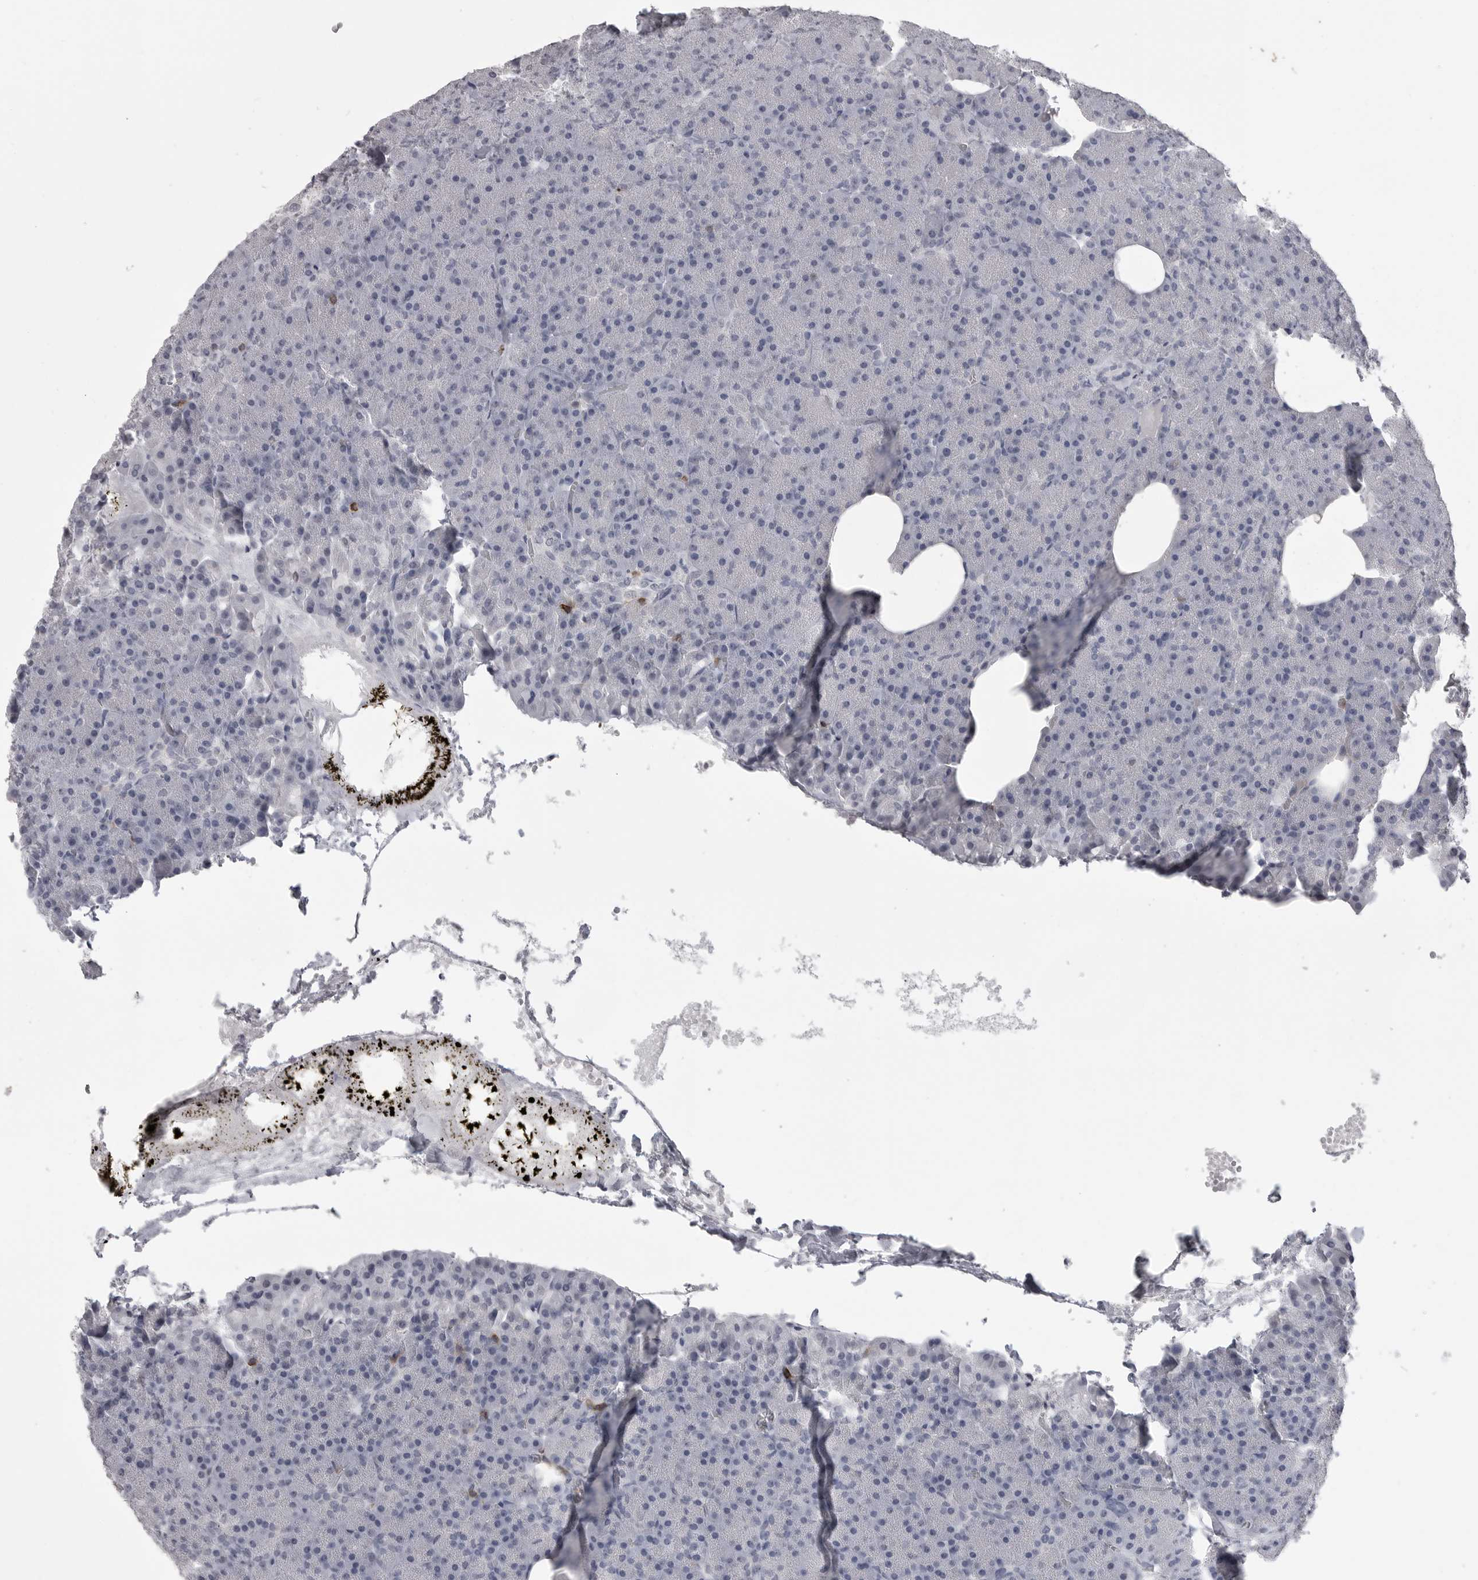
{"staining": {"intensity": "negative", "quantity": "none", "location": "none"}, "tissue": "pancreas", "cell_type": "Exocrine glandular cells", "image_type": "normal", "snomed": [{"axis": "morphology", "description": "Normal tissue, NOS"}, {"axis": "morphology", "description": "Carcinoid, malignant, NOS"}, {"axis": "topography", "description": "Pancreas"}], "caption": "The immunohistochemistry (IHC) photomicrograph has no significant staining in exocrine glandular cells of pancreas. The staining is performed using DAB brown chromogen with nuclei counter-stained in using hematoxylin.", "gene": "ITGAL", "patient": {"sex": "female", "age": 35}}